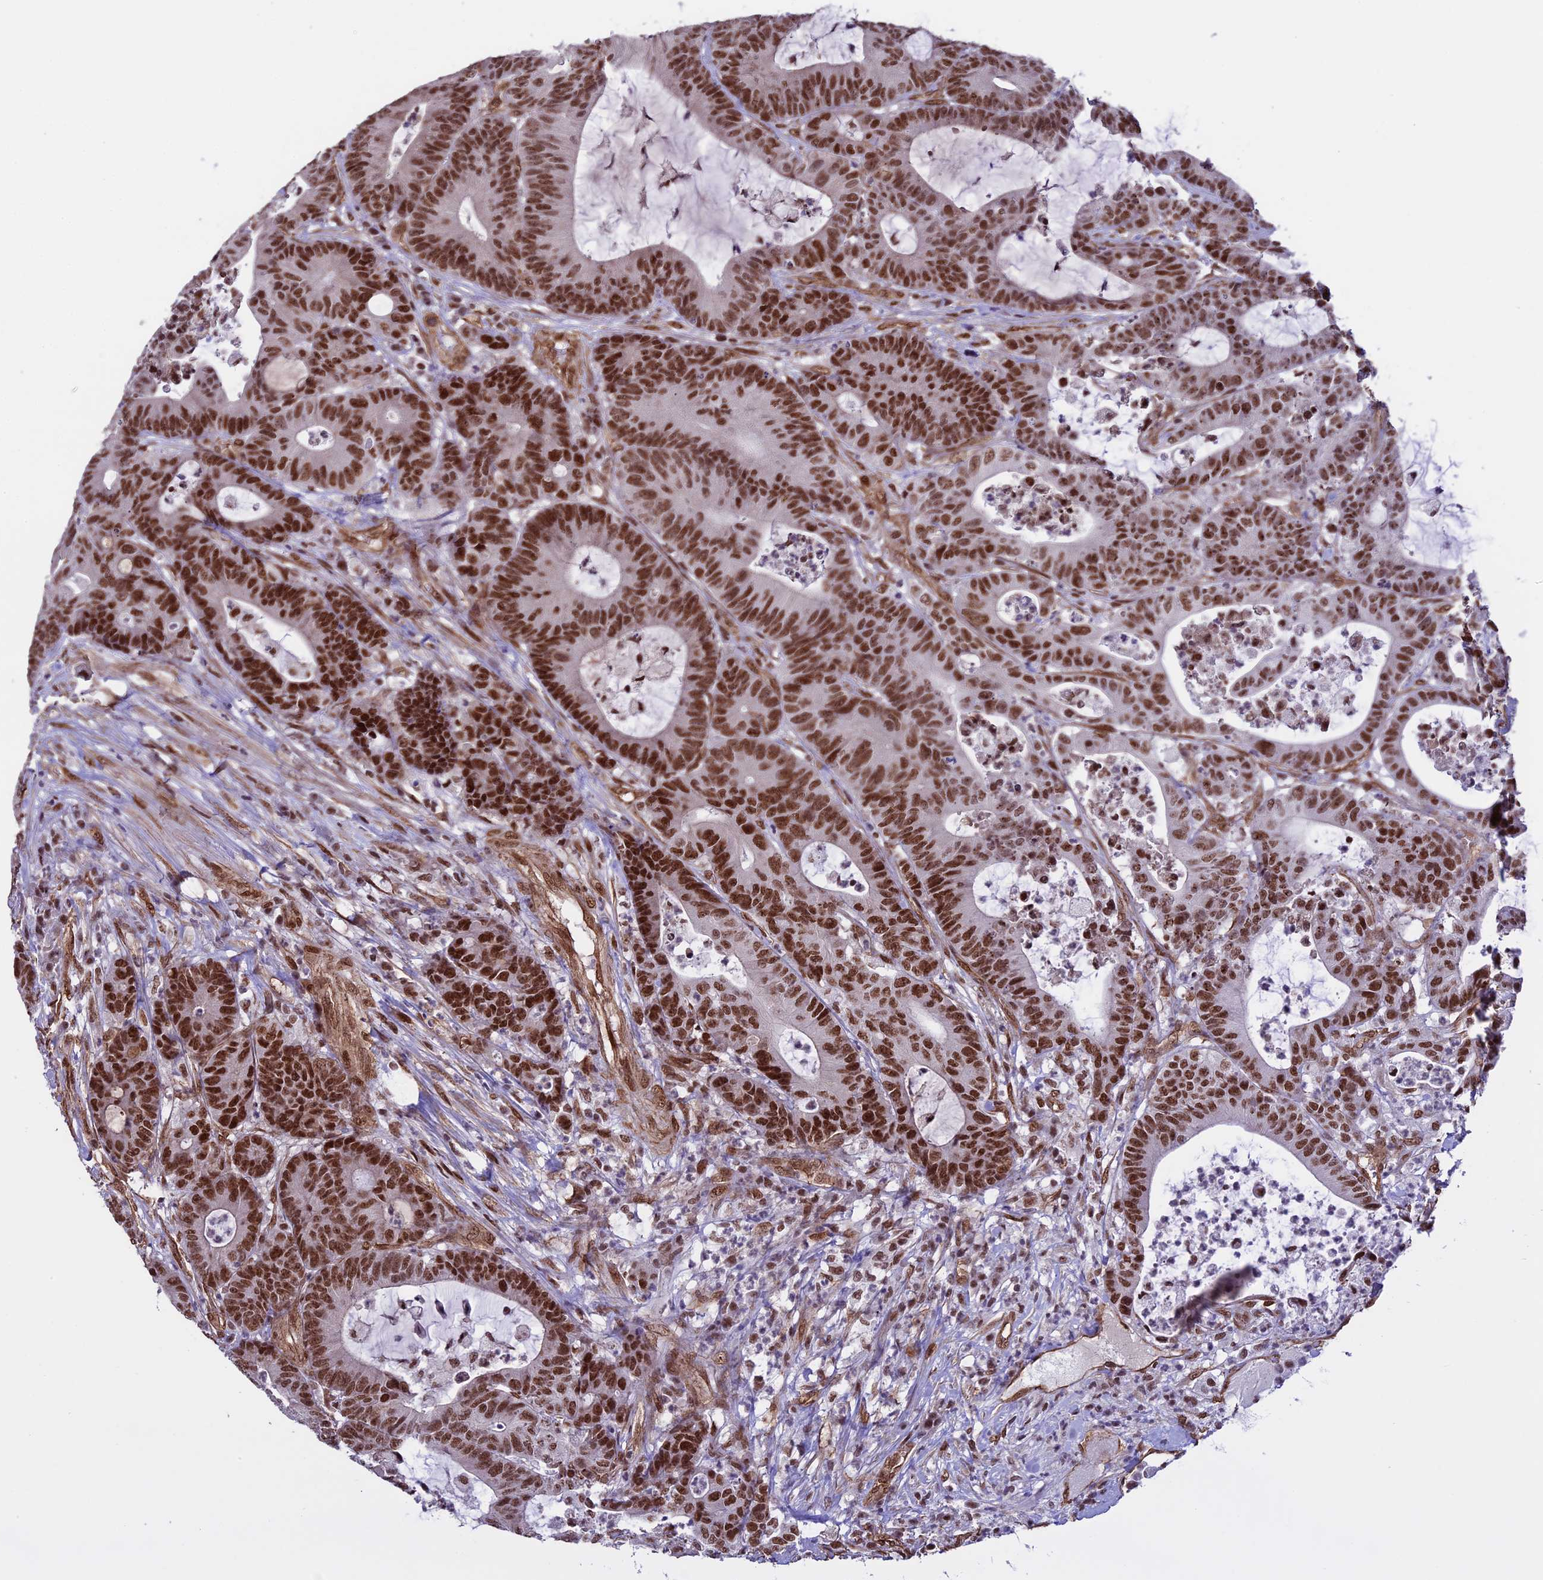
{"staining": {"intensity": "strong", "quantity": ">75%", "location": "nuclear"}, "tissue": "colorectal cancer", "cell_type": "Tumor cells", "image_type": "cancer", "snomed": [{"axis": "morphology", "description": "Adenocarcinoma, NOS"}, {"axis": "topography", "description": "Colon"}], "caption": "Protein staining of colorectal cancer (adenocarcinoma) tissue reveals strong nuclear positivity in about >75% of tumor cells. (Brightfield microscopy of DAB IHC at high magnification).", "gene": "MPHOSPH8", "patient": {"sex": "female", "age": 84}}